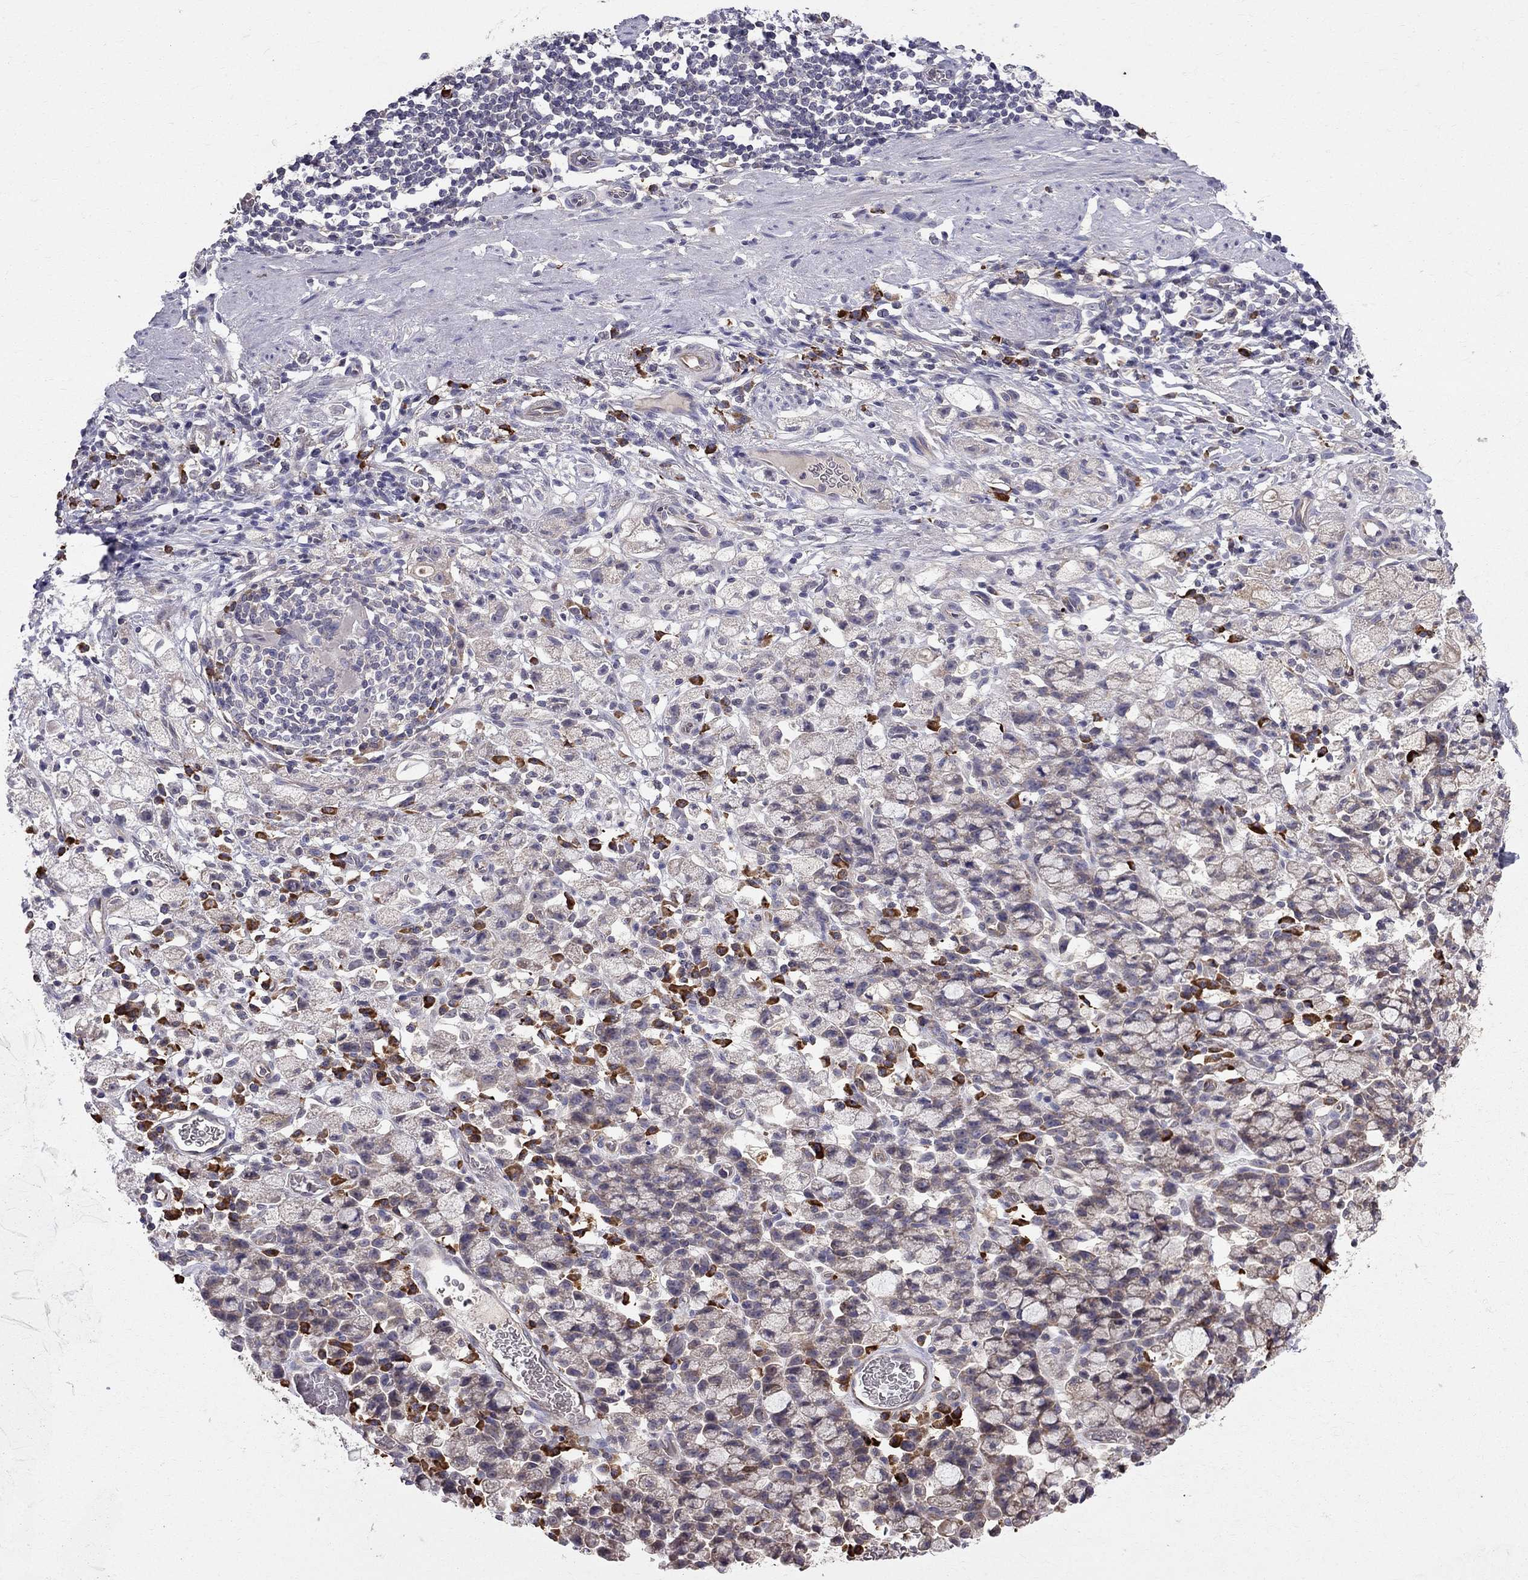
{"staining": {"intensity": "weak", "quantity": "<25%", "location": "cytoplasmic/membranous"}, "tissue": "stomach cancer", "cell_type": "Tumor cells", "image_type": "cancer", "snomed": [{"axis": "morphology", "description": "Adenocarcinoma, NOS"}, {"axis": "topography", "description": "Stomach"}], "caption": "Tumor cells are negative for brown protein staining in stomach cancer. (DAB immunohistochemistry (IHC) visualized using brightfield microscopy, high magnification).", "gene": "PIK3CG", "patient": {"sex": "male", "age": 58}}